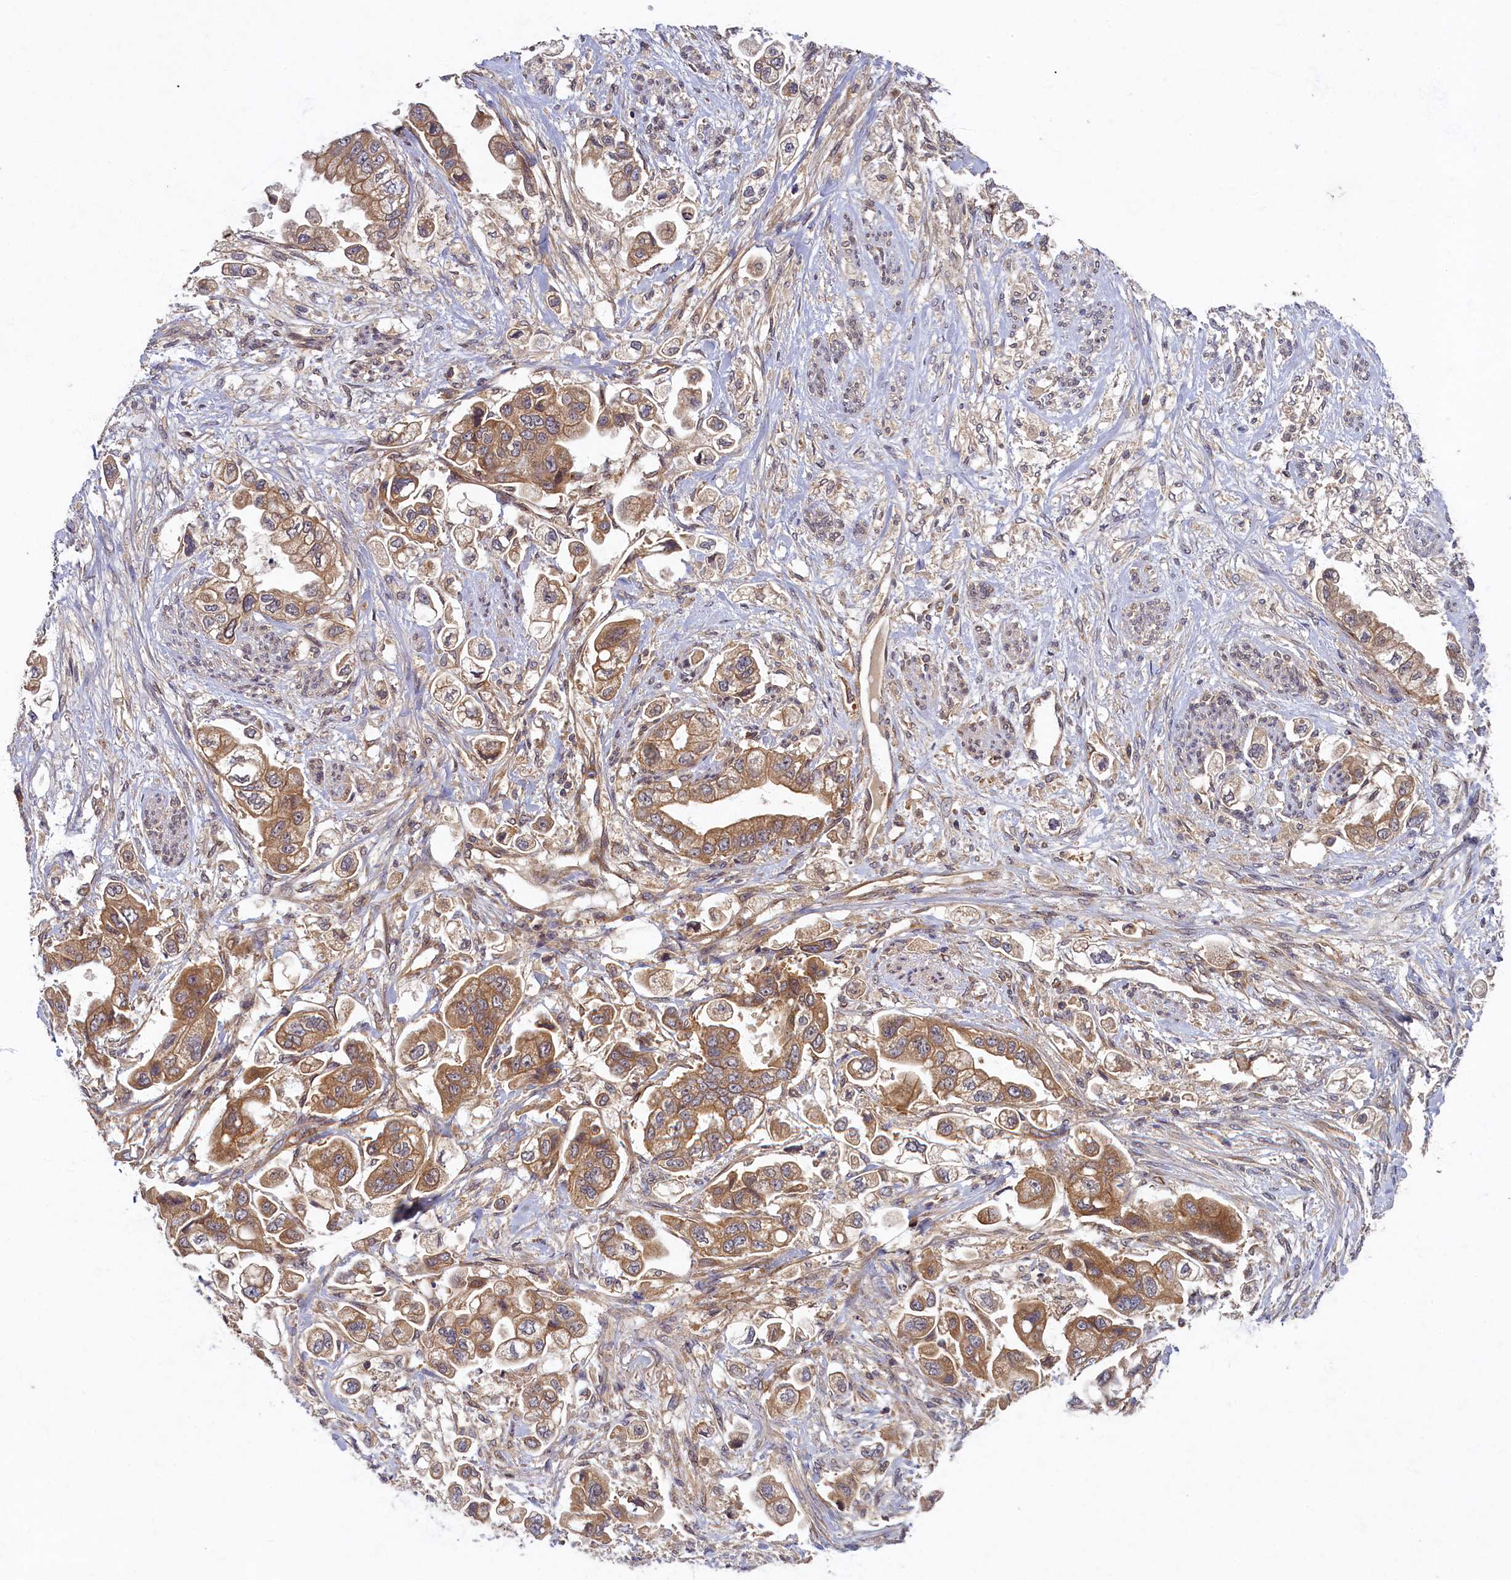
{"staining": {"intensity": "moderate", "quantity": ">75%", "location": "cytoplasmic/membranous"}, "tissue": "stomach cancer", "cell_type": "Tumor cells", "image_type": "cancer", "snomed": [{"axis": "morphology", "description": "Adenocarcinoma, NOS"}, {"axis": "topography", "description": "Stomach"}], "caption": "Moderate cytoplasmic/membranous protein staining is identified in about >75% of tumor cells in adenocarcinoma (stomach). Ihc stains the protein of interest in brown and the nuclei are stained blue.", "gene": "BICD1", "patient": {"sex": "male", "age": 62}}